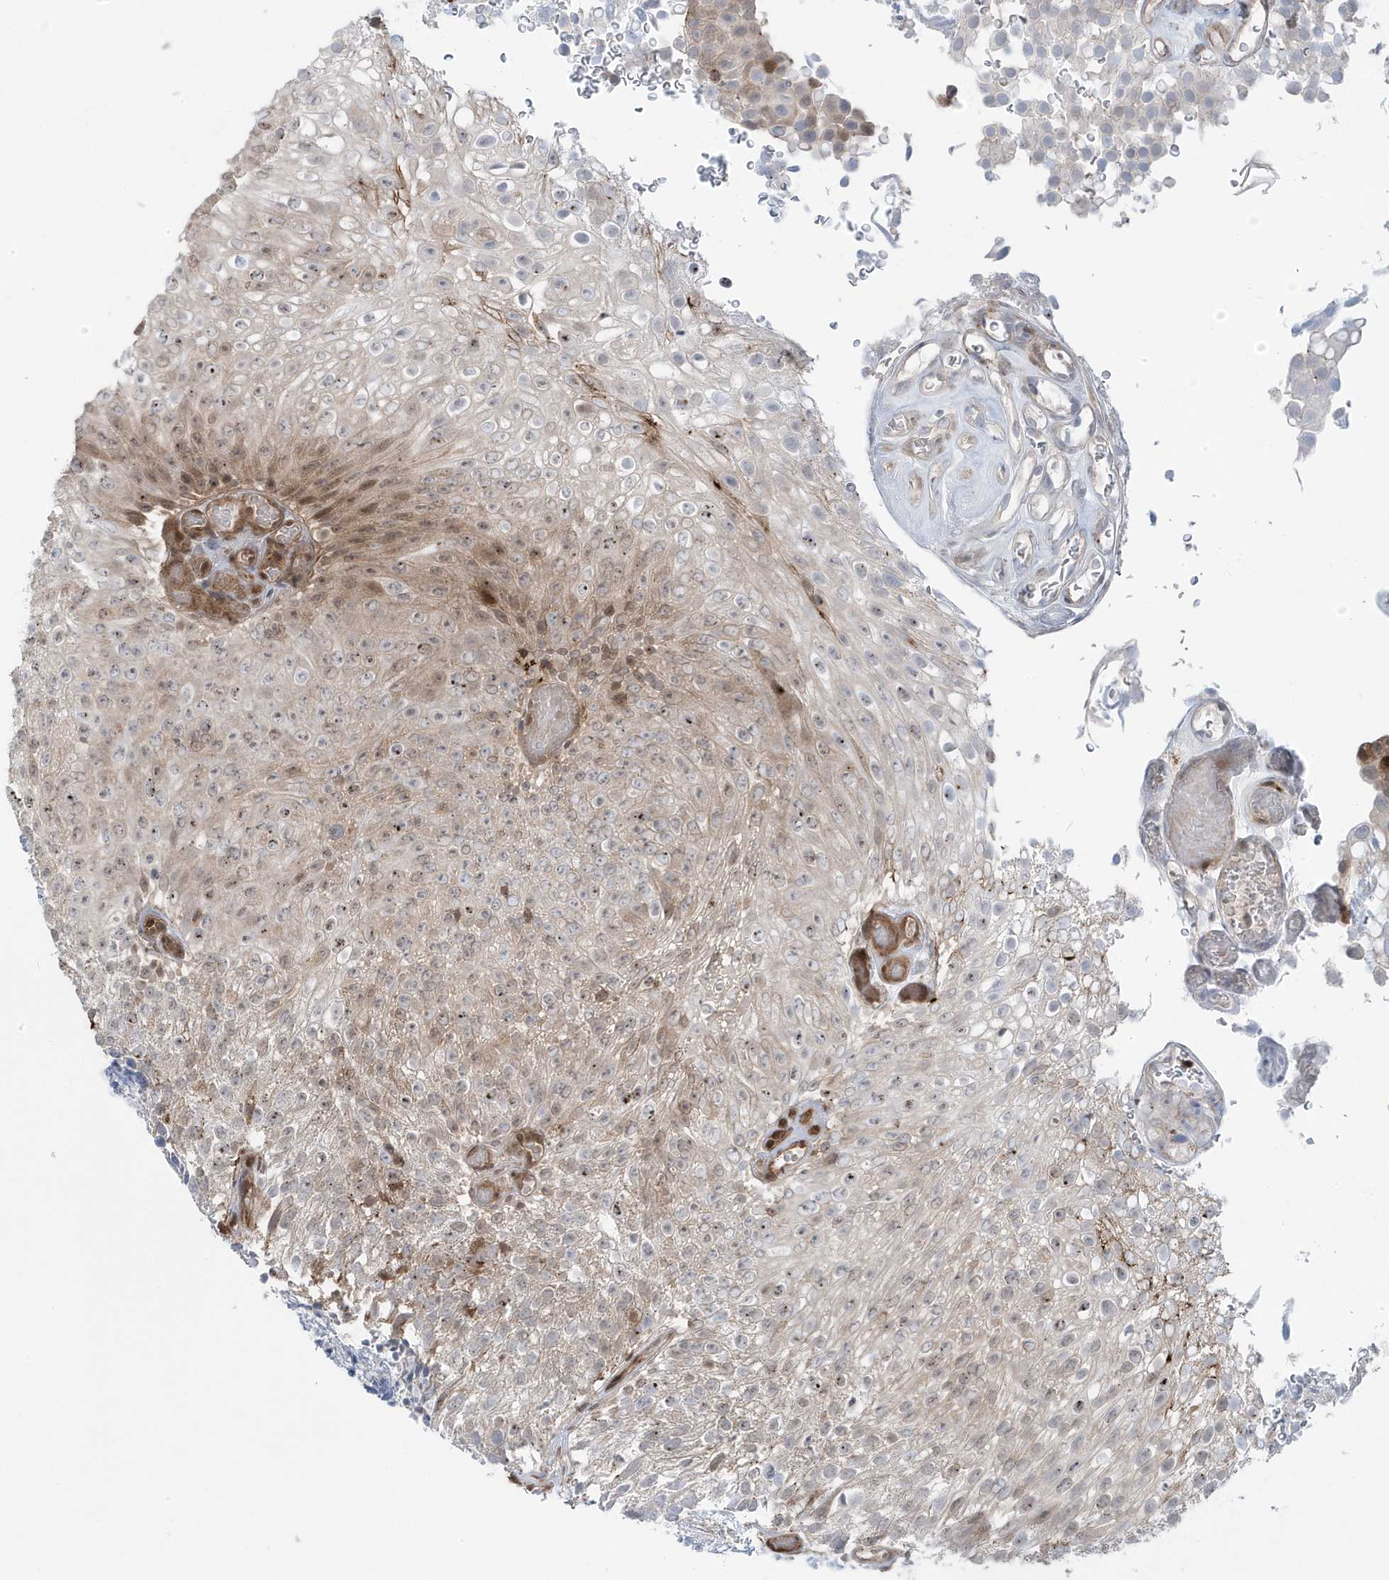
{"staining": {"intensity": "moderate", "quantity": "<25%", "location": "cytoplasmic/membranous,nuclear"}, "tissue": "urothelial cancer", "cell_type": "Tumor cells", "image_type": "cancer", "snomed": [{"axis": "morphology", "description": "Urothelial carcinoma, Low grade"}, {"axis": "topography", "description": "Urinary bladder"}], "caption": "Protein expression analysis of human urothelial carcinoma (low-grade) reveals moderate cytoplasmic/membranous and nuclear expression in approximately <25% of tumor cells.", "gene": "MAPK1IP1L", "patient": {"sex": "male", "age": 78}}